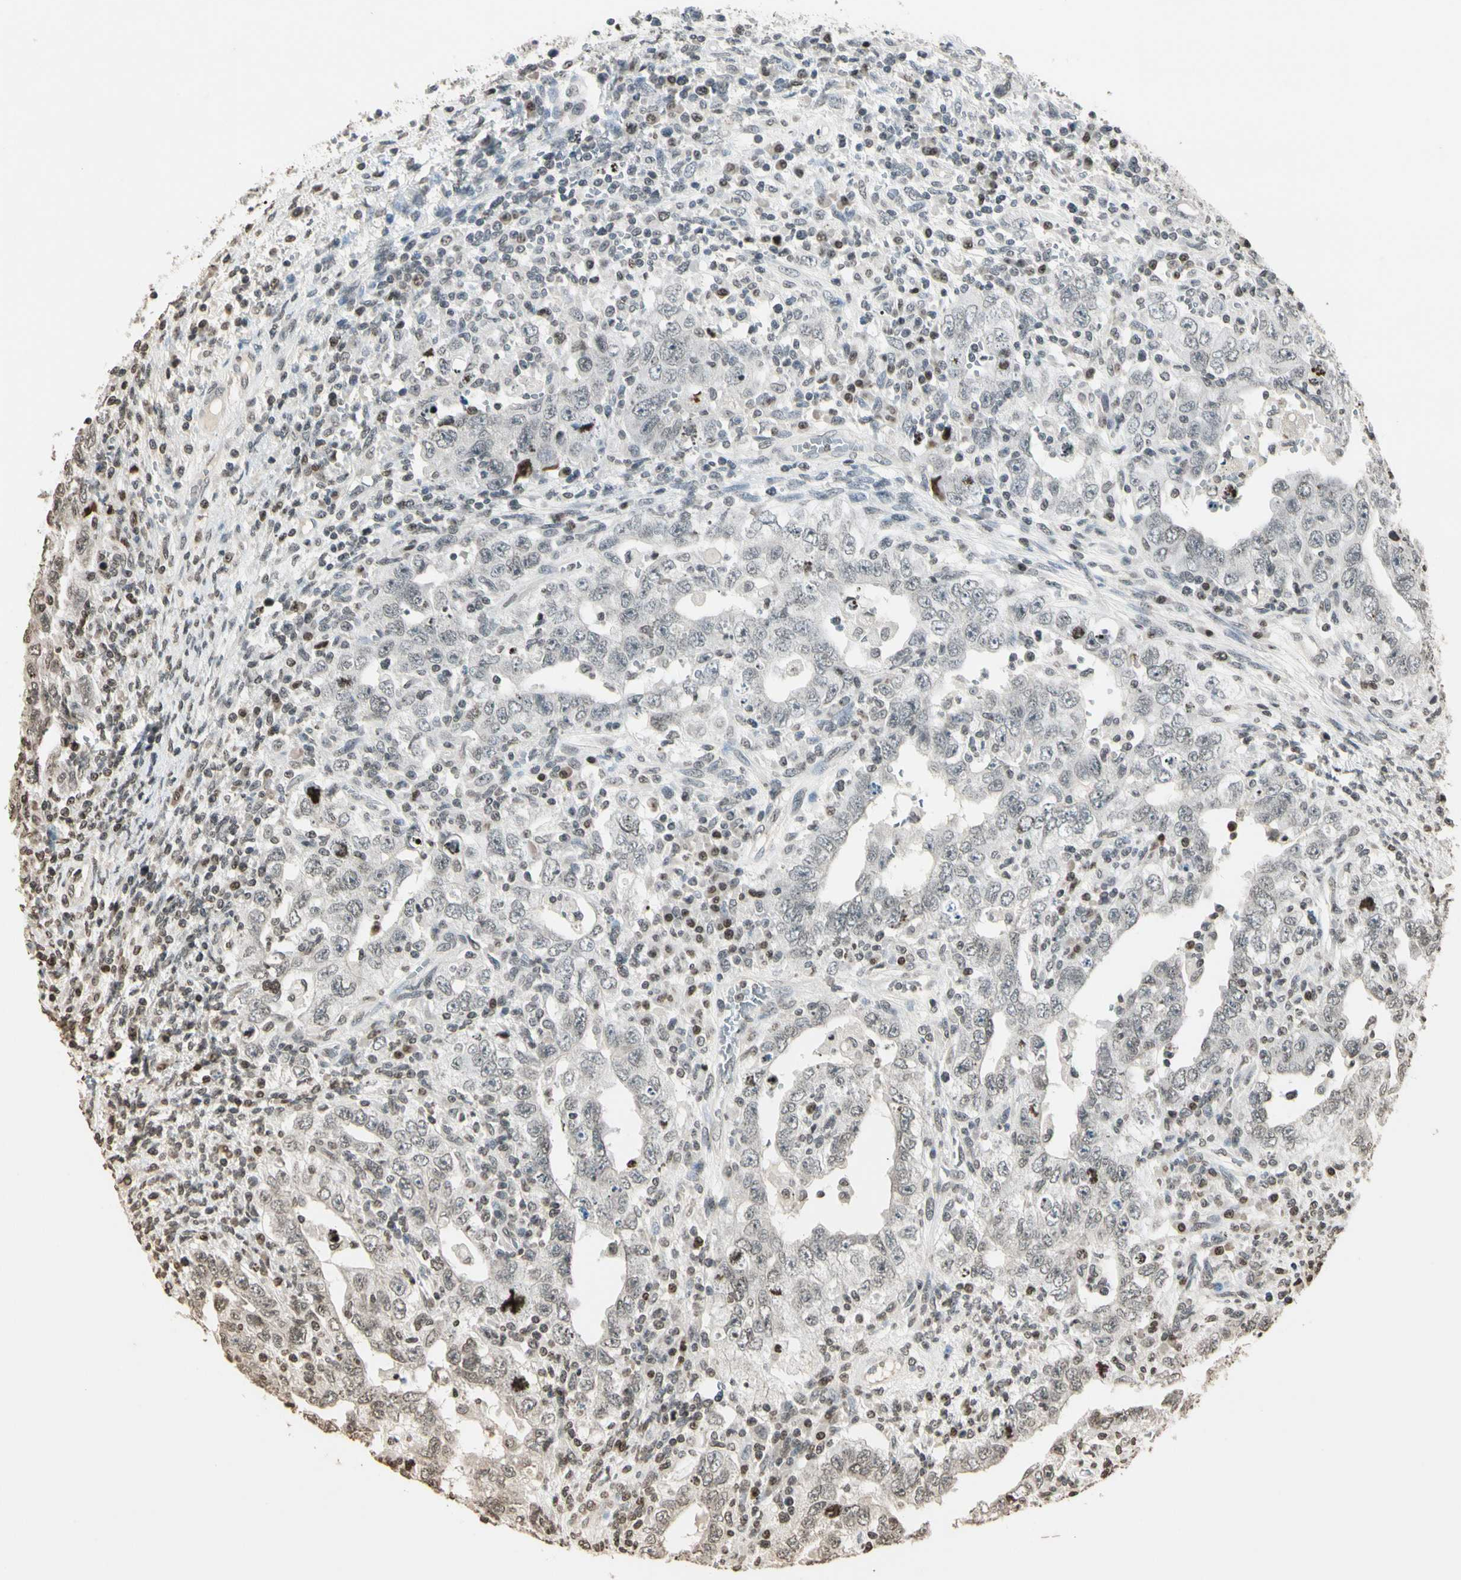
{"staining": {"intensity": "negative", "quantity": "none", "location": "none"}, "tissue": "testis cancer", "cell_type": "Tumor cells", "image_type": "cancer", "snomed": [{"axis": "morphology", "description": "Carcinoma, Embryonal, NOS"}, {"axis": "topography", "description": "Testis"}], "caption": "DAB immunohistochemical staining of human testis cancer exhibits no significant staining in tumor cells.", "gene": "TOP1", "patient": {"sex": "male", "age": 26}}